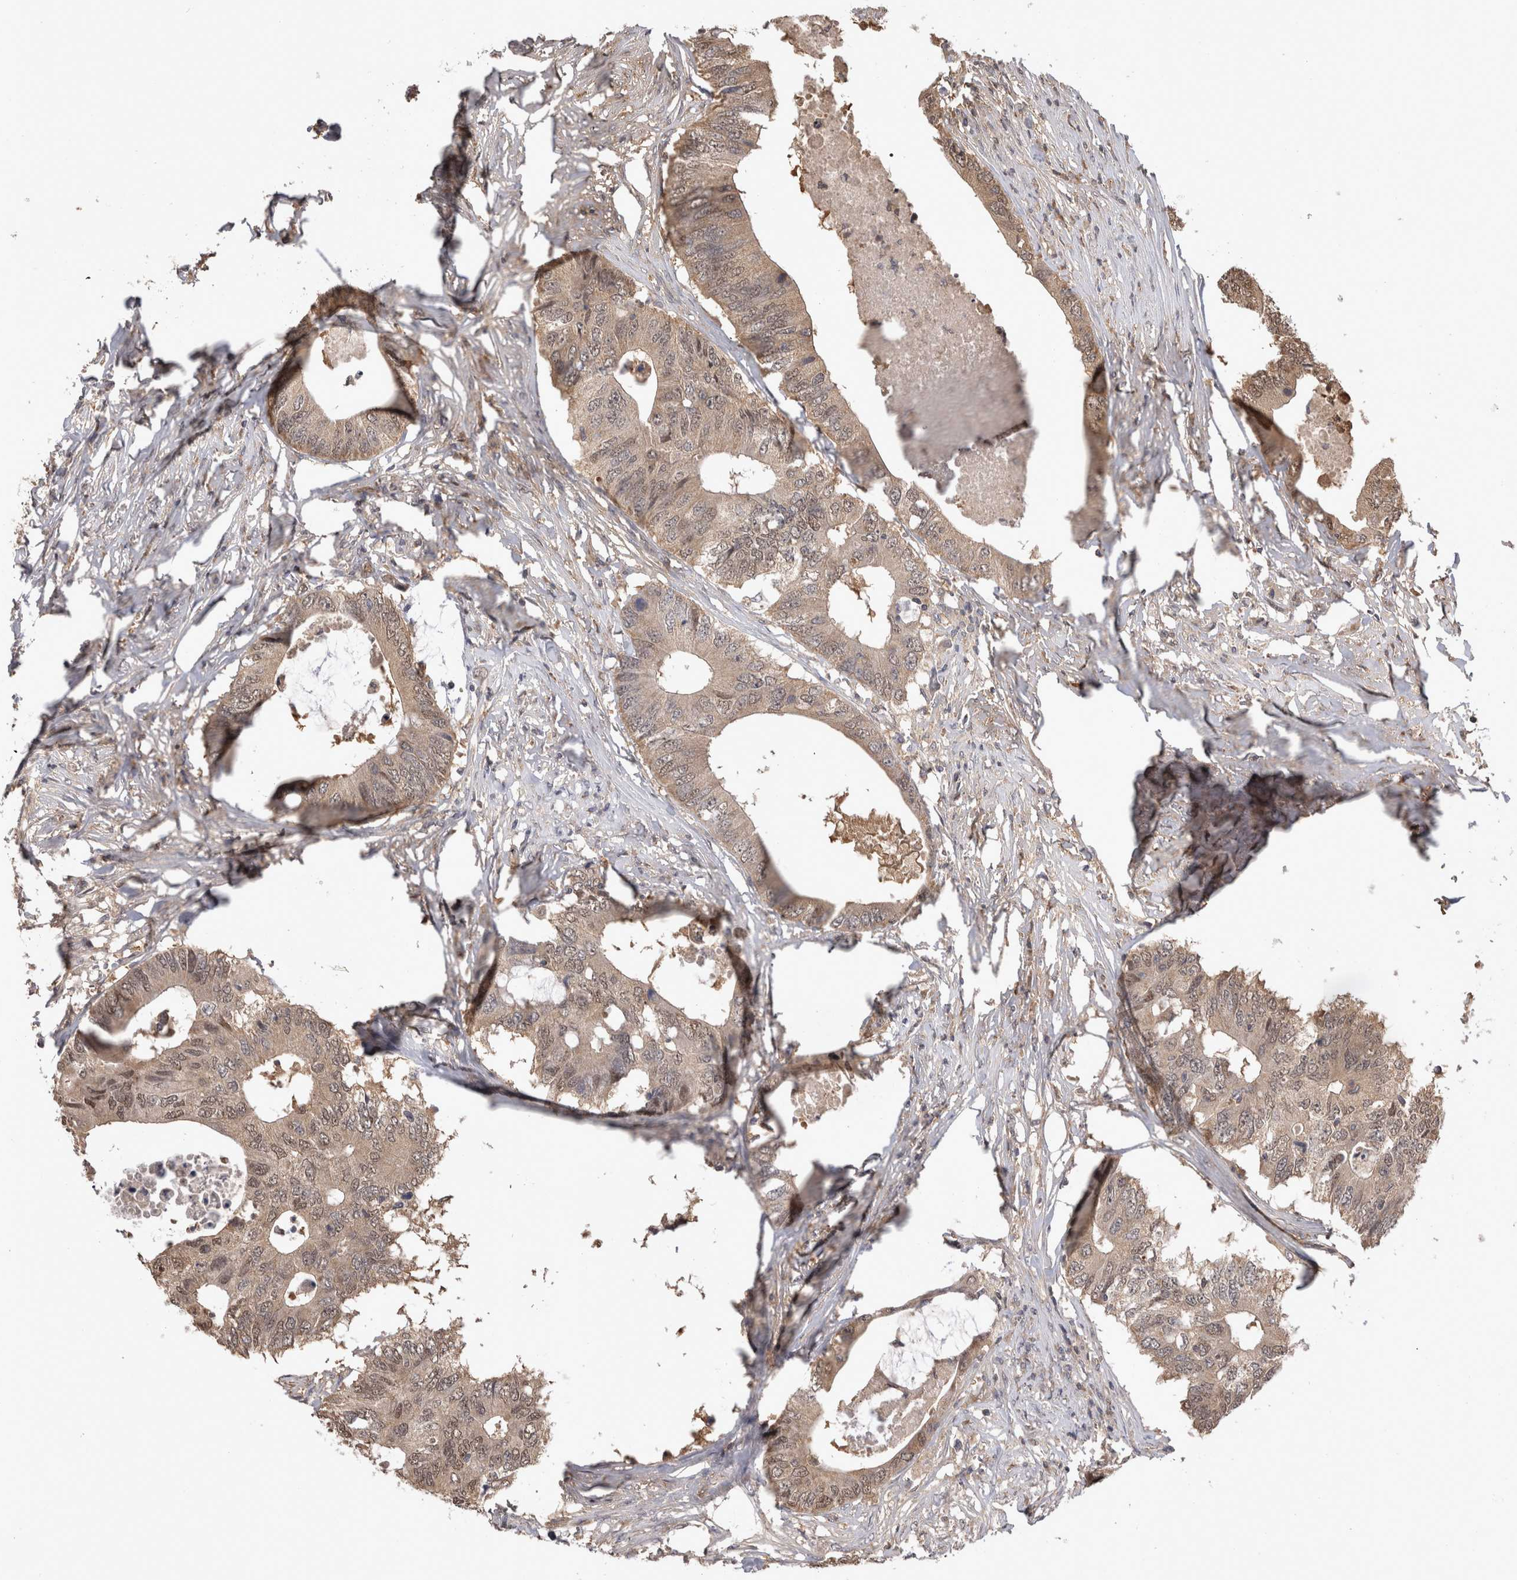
{"staining": {"intensity": "weak", "quantity": ">75%", "location": "cytoplasmic/membranous,nuclear"}, "tissue": "colorectal cancer", "cell_type": "Tumor cells", "image_type": "cancer", "snomed": [{"axis": "morphology", "description": "Adenocarcinoma, NOS"}, {"axis": "topography", "description": "Colon"}], "caption": "Human colorectal cancer (adenocarcinoma) stained for a protein (brown) displays weak cytoplasmic/membranous and nuclear positive expression in about >75% of tumor cells.", "gene": "PREP", "patient": {"sex": "male", "age": 71}}